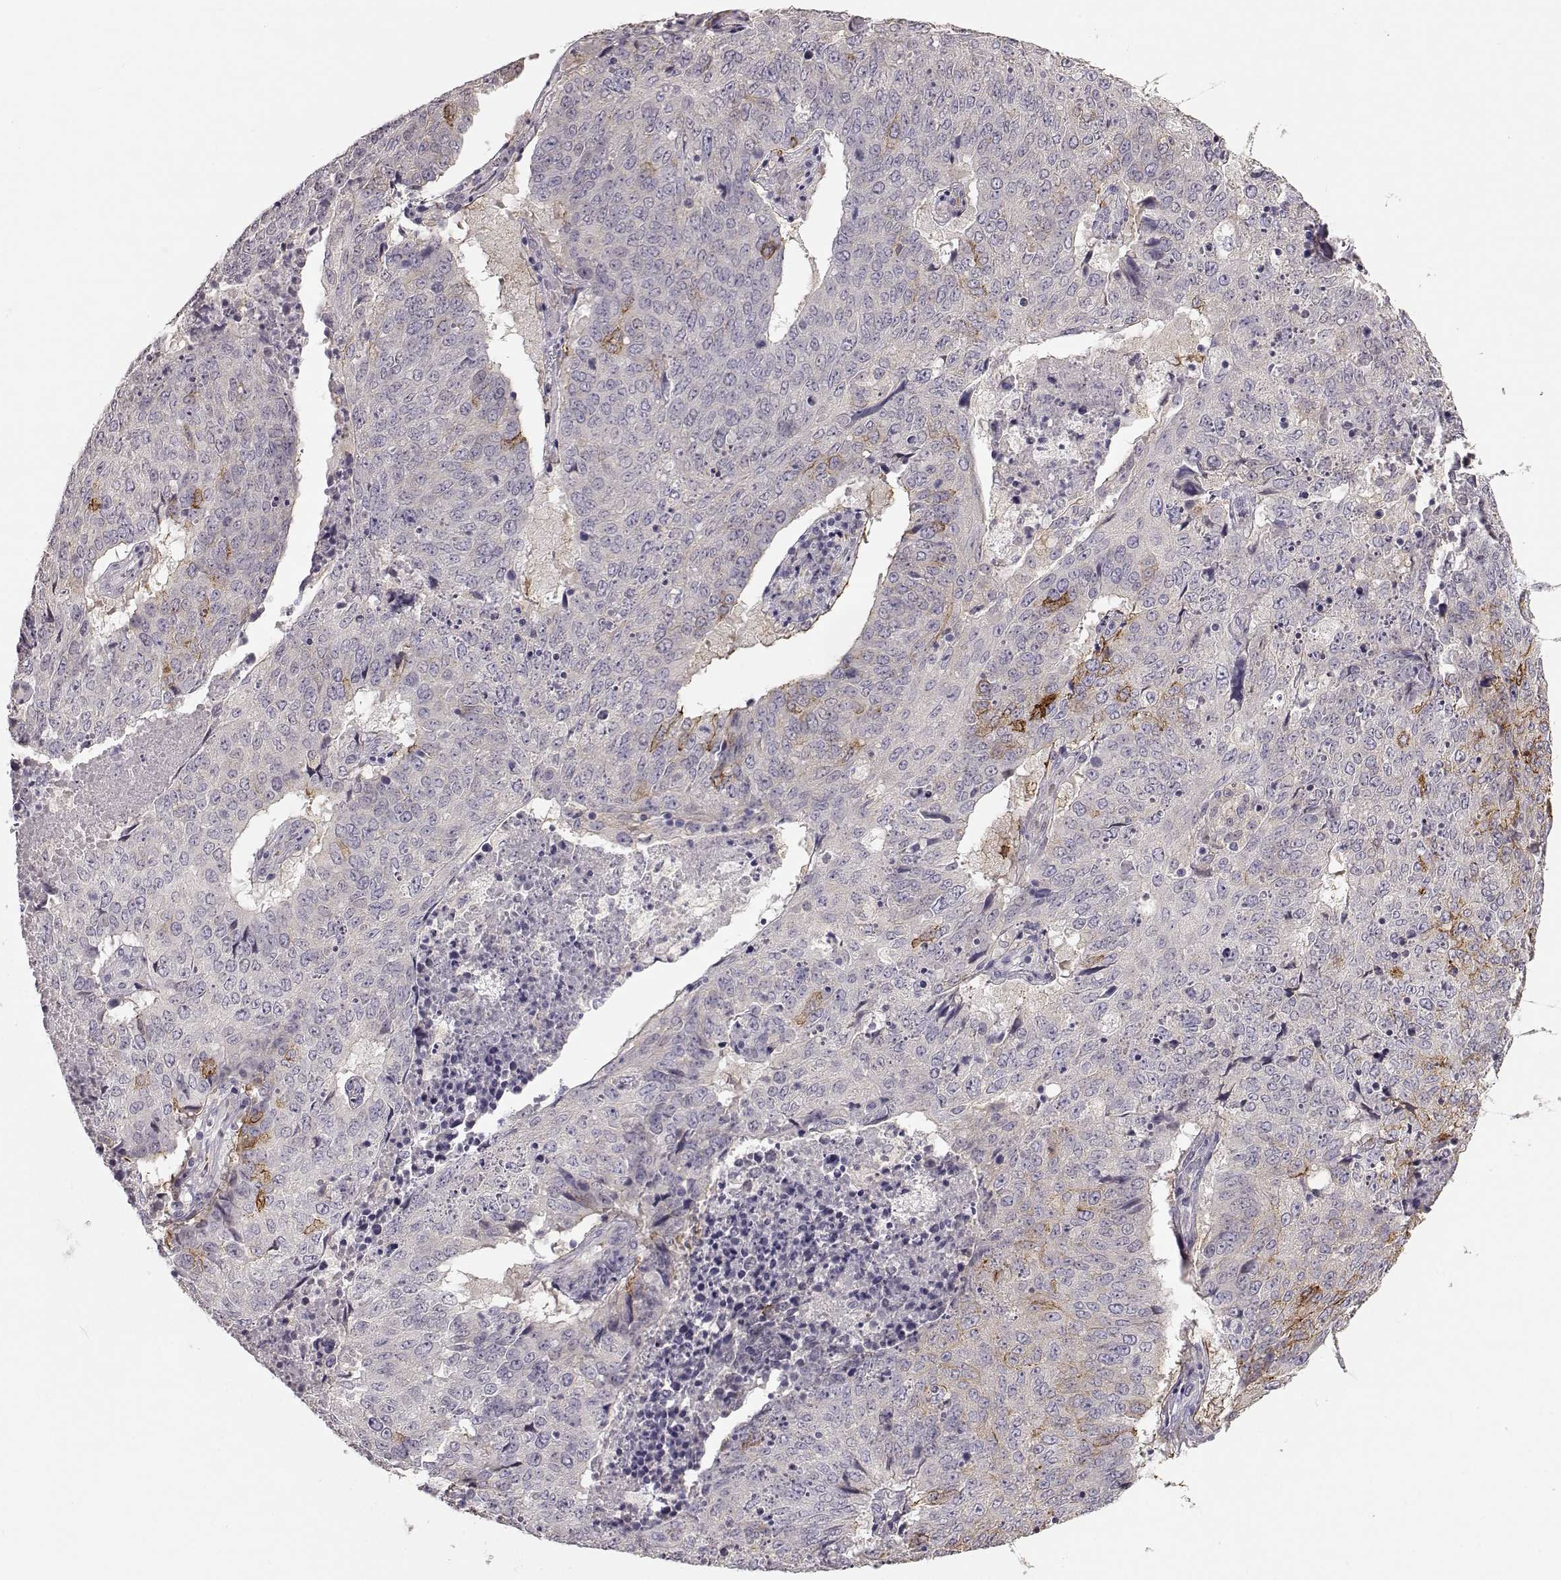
{"staining": {"intensity": "negative", "quantity": "none", "location": "none"}, "tissue": "lung cancer", "cell_type": "Tumor cells", "image_type": "cancer", "snomed": [{"axis": "morphology", "description": "Normal tissue, NOS"}, {"axis": "morphology", "description": "Squamous cell carcinoma, NOS"}, {"axis": "topography", "description": "Bronchus"}, {"axis": "topography", "description": "Lung"}], "caption": "Immunohistochemistry (IHC) image of neoplastic tissue: human squamous cell carcinoma (lung) stained with DAB (3,3'-diaminobenzidine) displays no significant protein positivity in tumor cells.", "gene": "GPR50", "patient": {"sex": "male", "age": 64}}